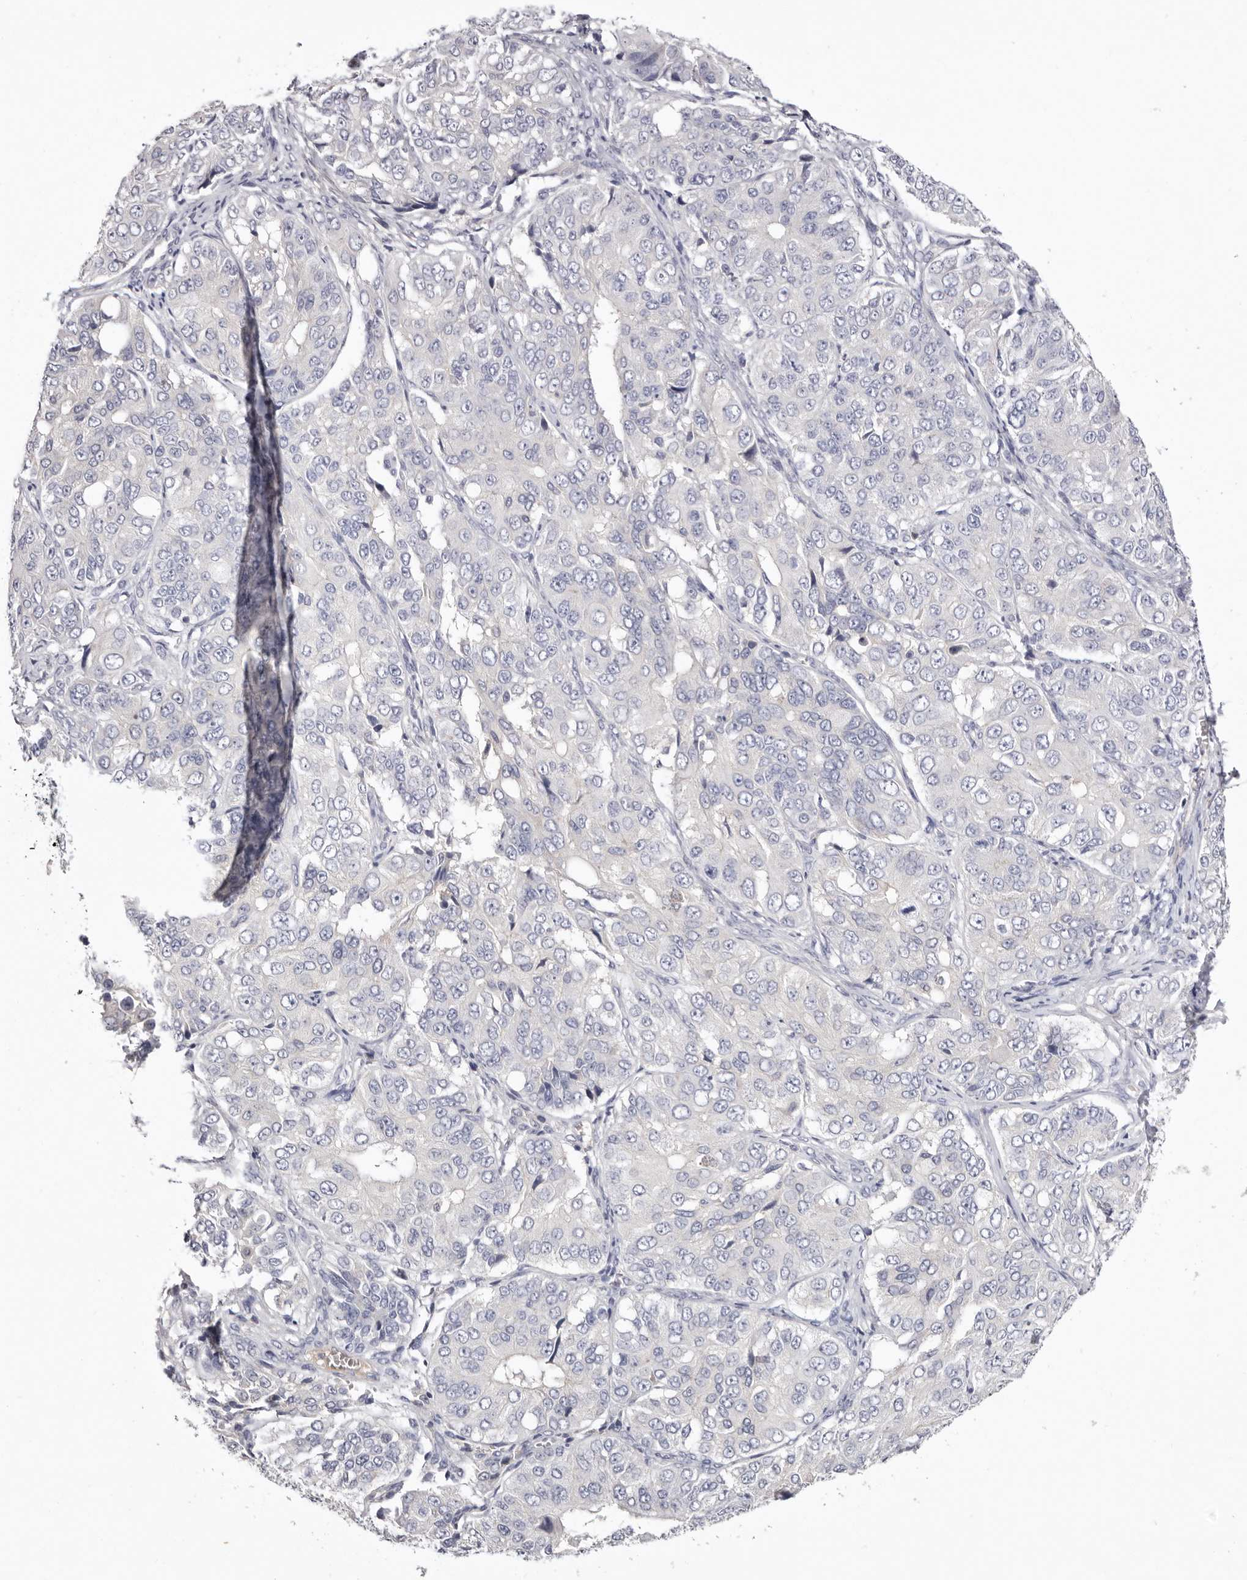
{"staining": {"intensity": "negative", "quantity": "none", "location": "none"}, "tissue": "ovarian cancer", "cell_type": "Tumor cells", "image_type": "cancer", "snomed": [{"axis": "morphology", "description": "Carcinoma, endometroid"}, {"axis": "topography", "description": "Ovary"}], "caption": "Immunohistochemistry photomicrograph of neoplastic tissue: human endometroid carcinoma (ovarian) stained with DAB (3,3'-diaminobenzidine) demonstrates no significant protein expression in tumor cells. (Stains: DAB immunohistochemistry (IHC) with hematoxylin counter stain, Microscopy: brightfield microscopy at high magnification).", "gene": "S1PR5", "patient": {"sex": "female", "age": 51}}